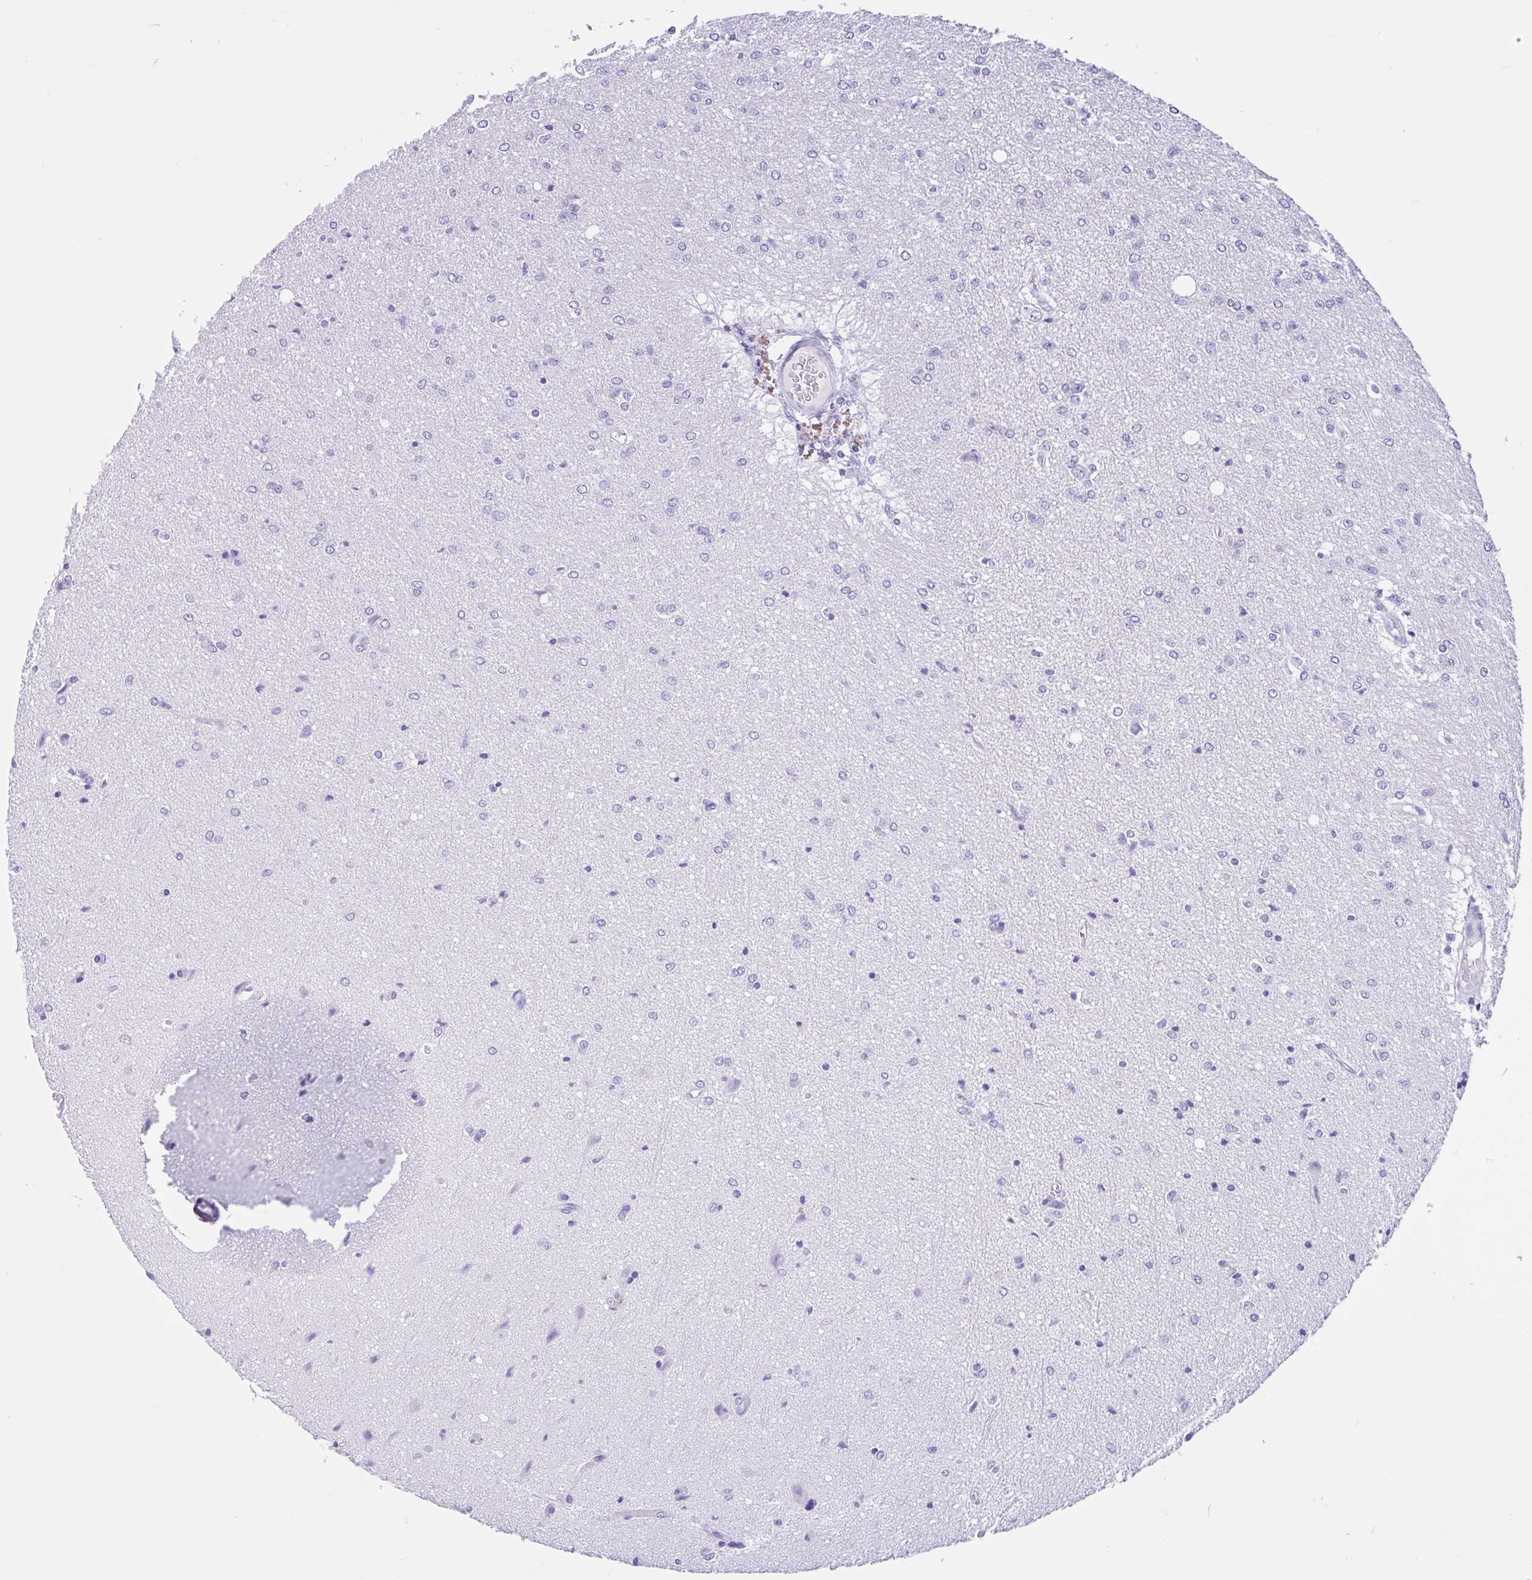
{"staining": {"intensity": "negative", "quantity": "none", "location": "none"}, "tissue": "glioma", "cell_type": "Tumor cells", "image_type": "cancer", "snomed": [{"axis": "morphology", "description": "Glioma, malignant, Low grade"}, {"axis": "topography", "description": "Brain"}], "caption": "There is no significant positivity in tumor cells of glioma. (Brightfield microscopy of DAB IHC at high magnification).", "gene": "IAPP", "patient": {"sex": "male", "age": 26}}